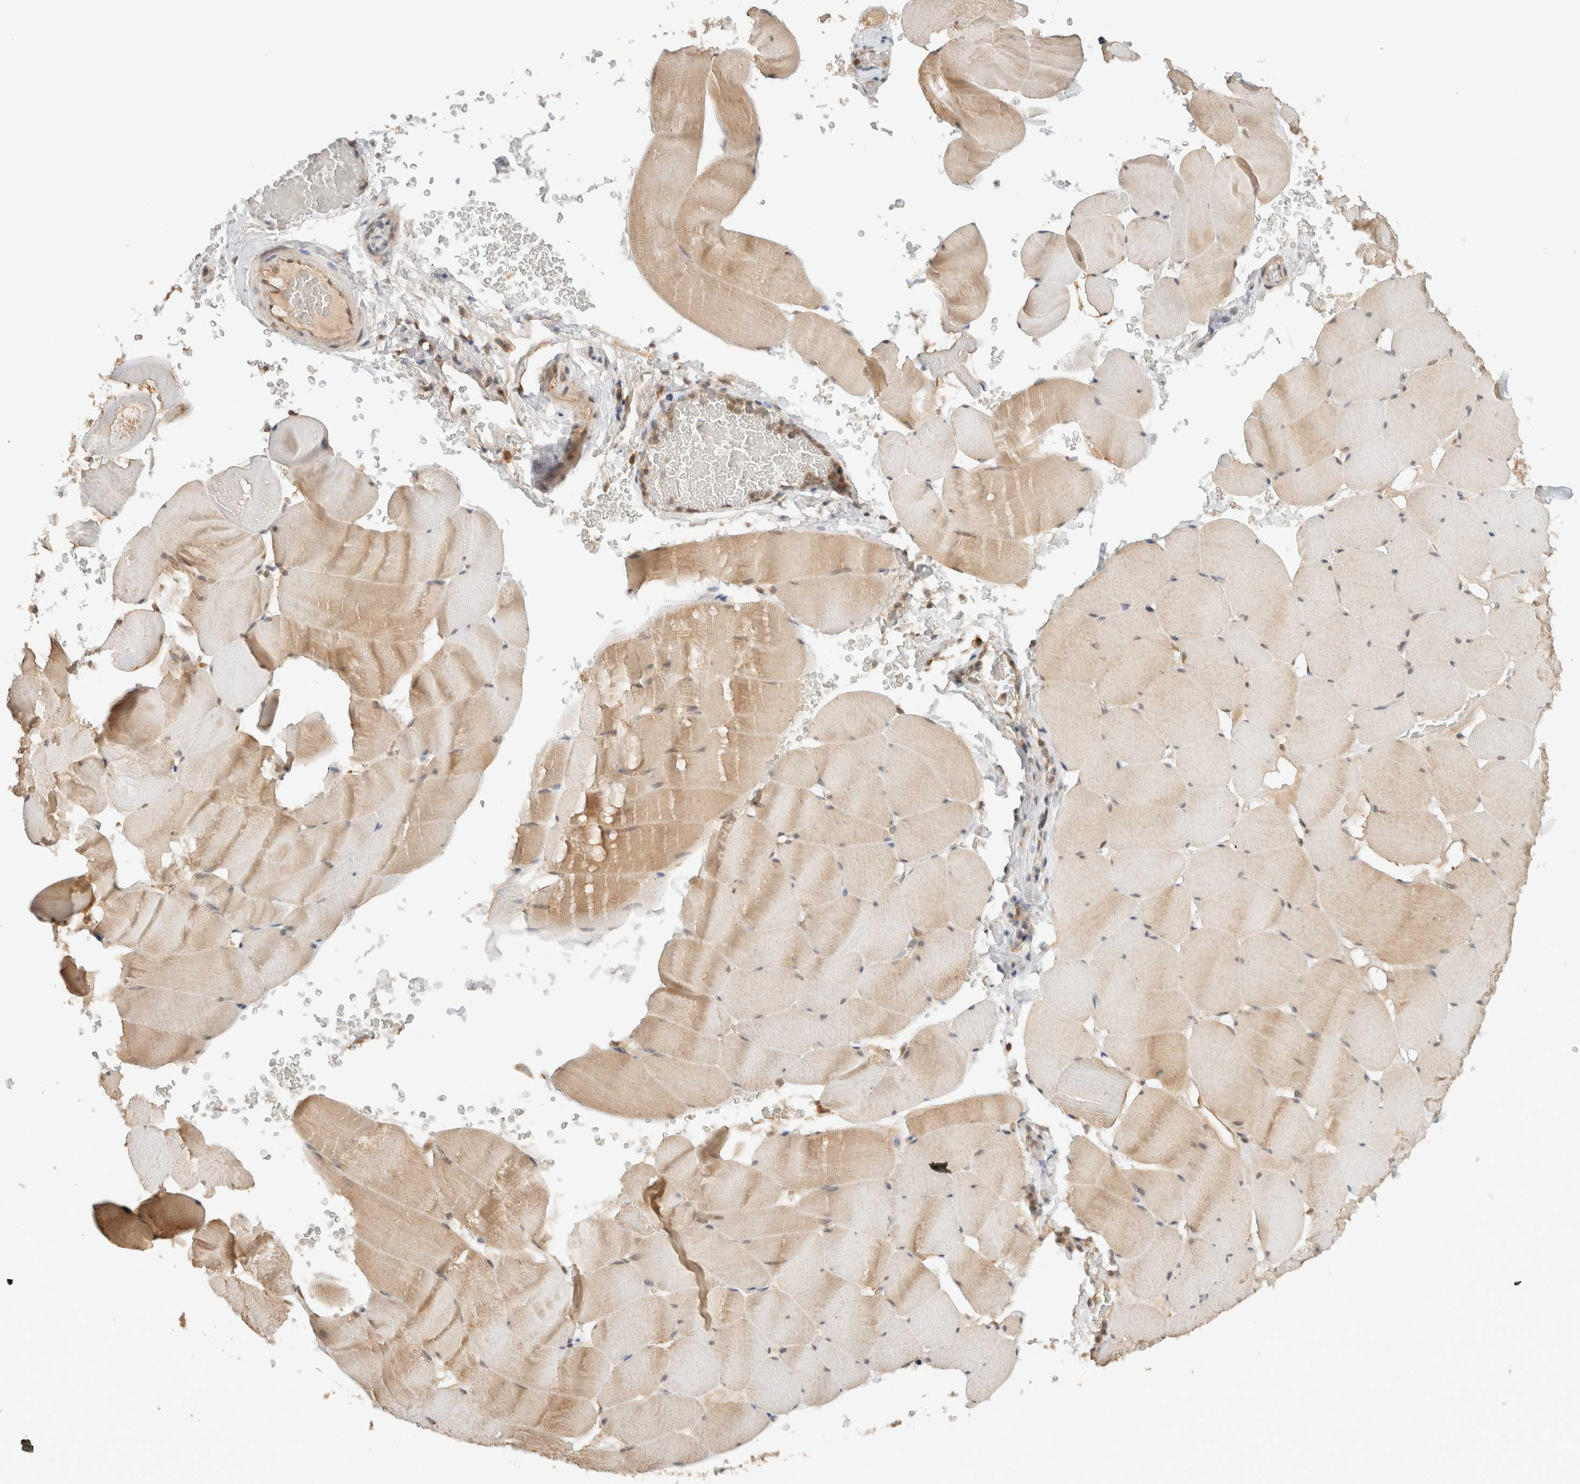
{"staining": {"intensity": "weak", "quantity": "25%-75%", "location": "cytoplasmic/membranous"}, "tissue": "skeletal muscle", "cell_type": "Myocytes", "image_type": "normal", "snomed": [{"axis": "morphology", "description": "Normal tissue, NOS"}, {"axis": "topography", "description": "Skeletal muscle"}], "caption": "Immunohistochemistry (IHC) histopathology image of unremarkable skeletal muscle: skeletal muscle stained using immunohistochemistry (IHC) reveals low levels of weak protein expression localized specifically in the cytoplasmic/membranous of myocytes, appearing as a cytoplasmic/membranous brown color.", "gene": "ARFGEF2", "patient": {"sex": "male", "age": 62}}